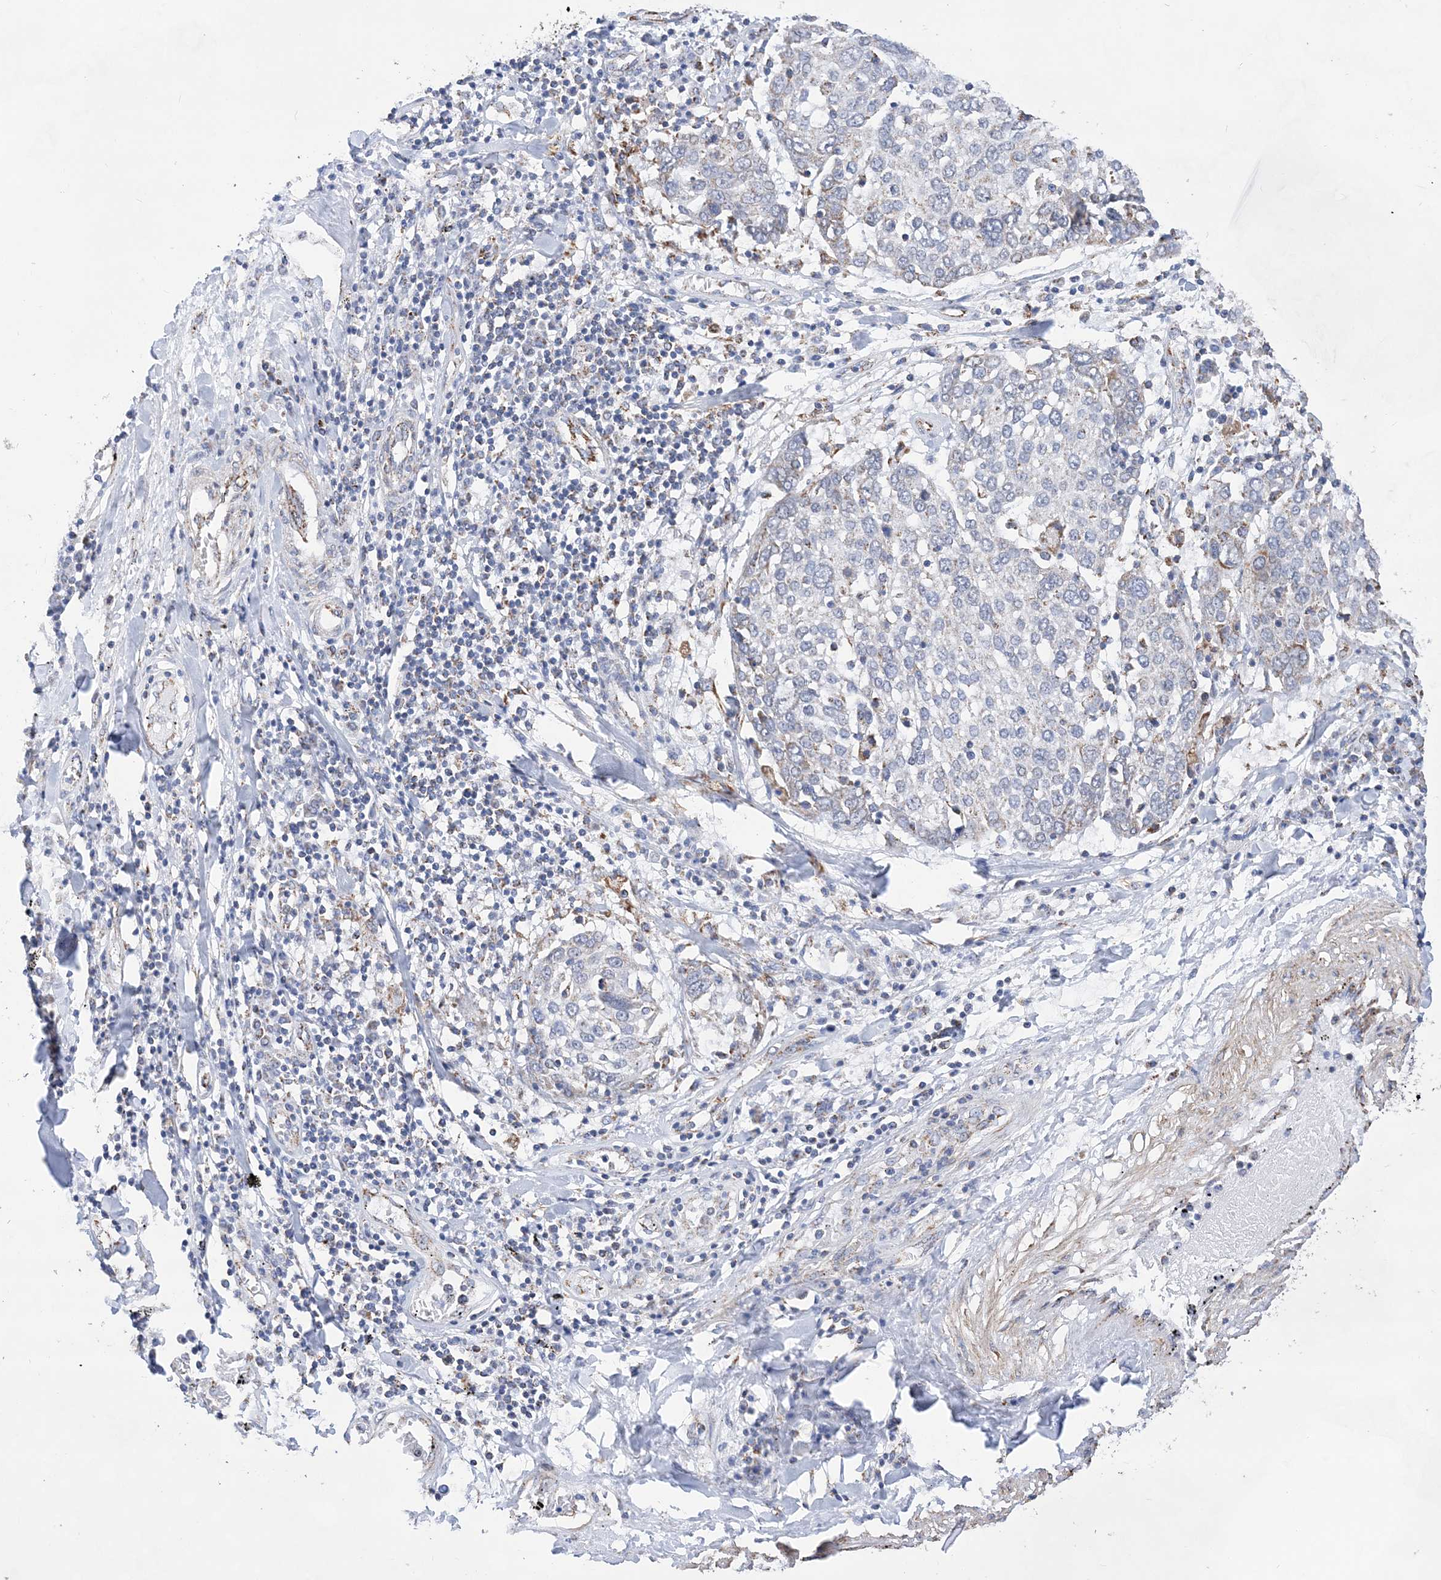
{"staining": {"intensity": "negative", "quantity": "none", "location": "none"}, "tissue": "lung cancer", "cell_type": "Tumor cells", "image_type": "cancer", "snomed": [{"axis": "morphology", "description": "Squamous cell carcinoma, NOS"}, {"axis": "topography", "description": "Lung"}], "caption": "Immunohistochemical staining of human lung squamous cell carcinoma displays no significant expression in tumor cells.", "gene": "ACOT9", "patient": {"sex": "male", "age": 65}}